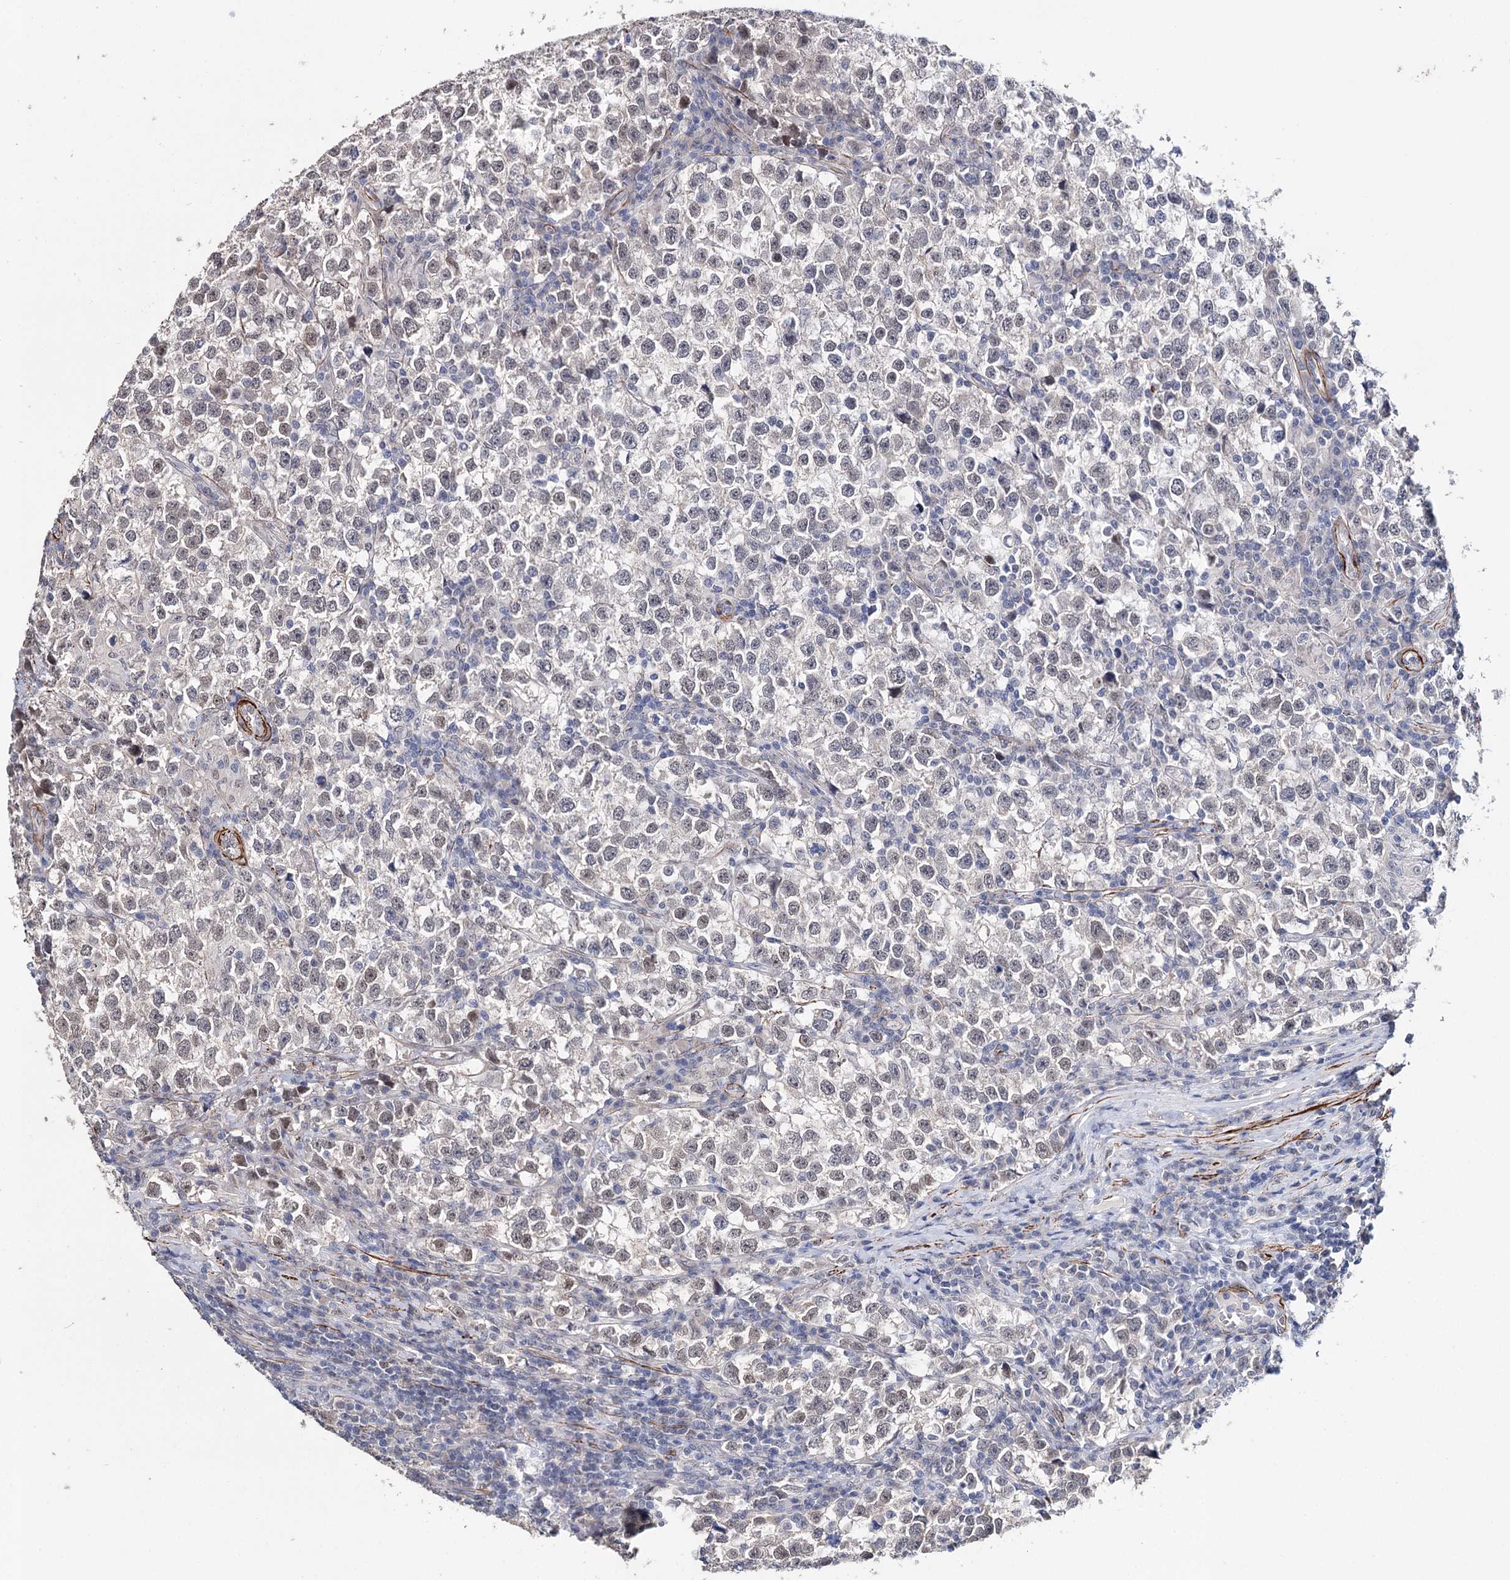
{"staining": {"intensity": "weak", "quantity": "<25%", "location": "nuclear"}, "tissue": "testis cancer", "cell_type": "Tumor cells", "image_type": "cancer", "snomed": [{"axis": "morphology", "description": "Normal tissue, NOS"}, {"axis": "morphology", "description": "Seminoma, NOS"}, {"axis": "topography", "description": "Testis"}], "caption": "Tumor cells show no significant protein expression in testis seminoma.", "gene": "CFAP46", "patient": {"sex": "male", "age": 43}}